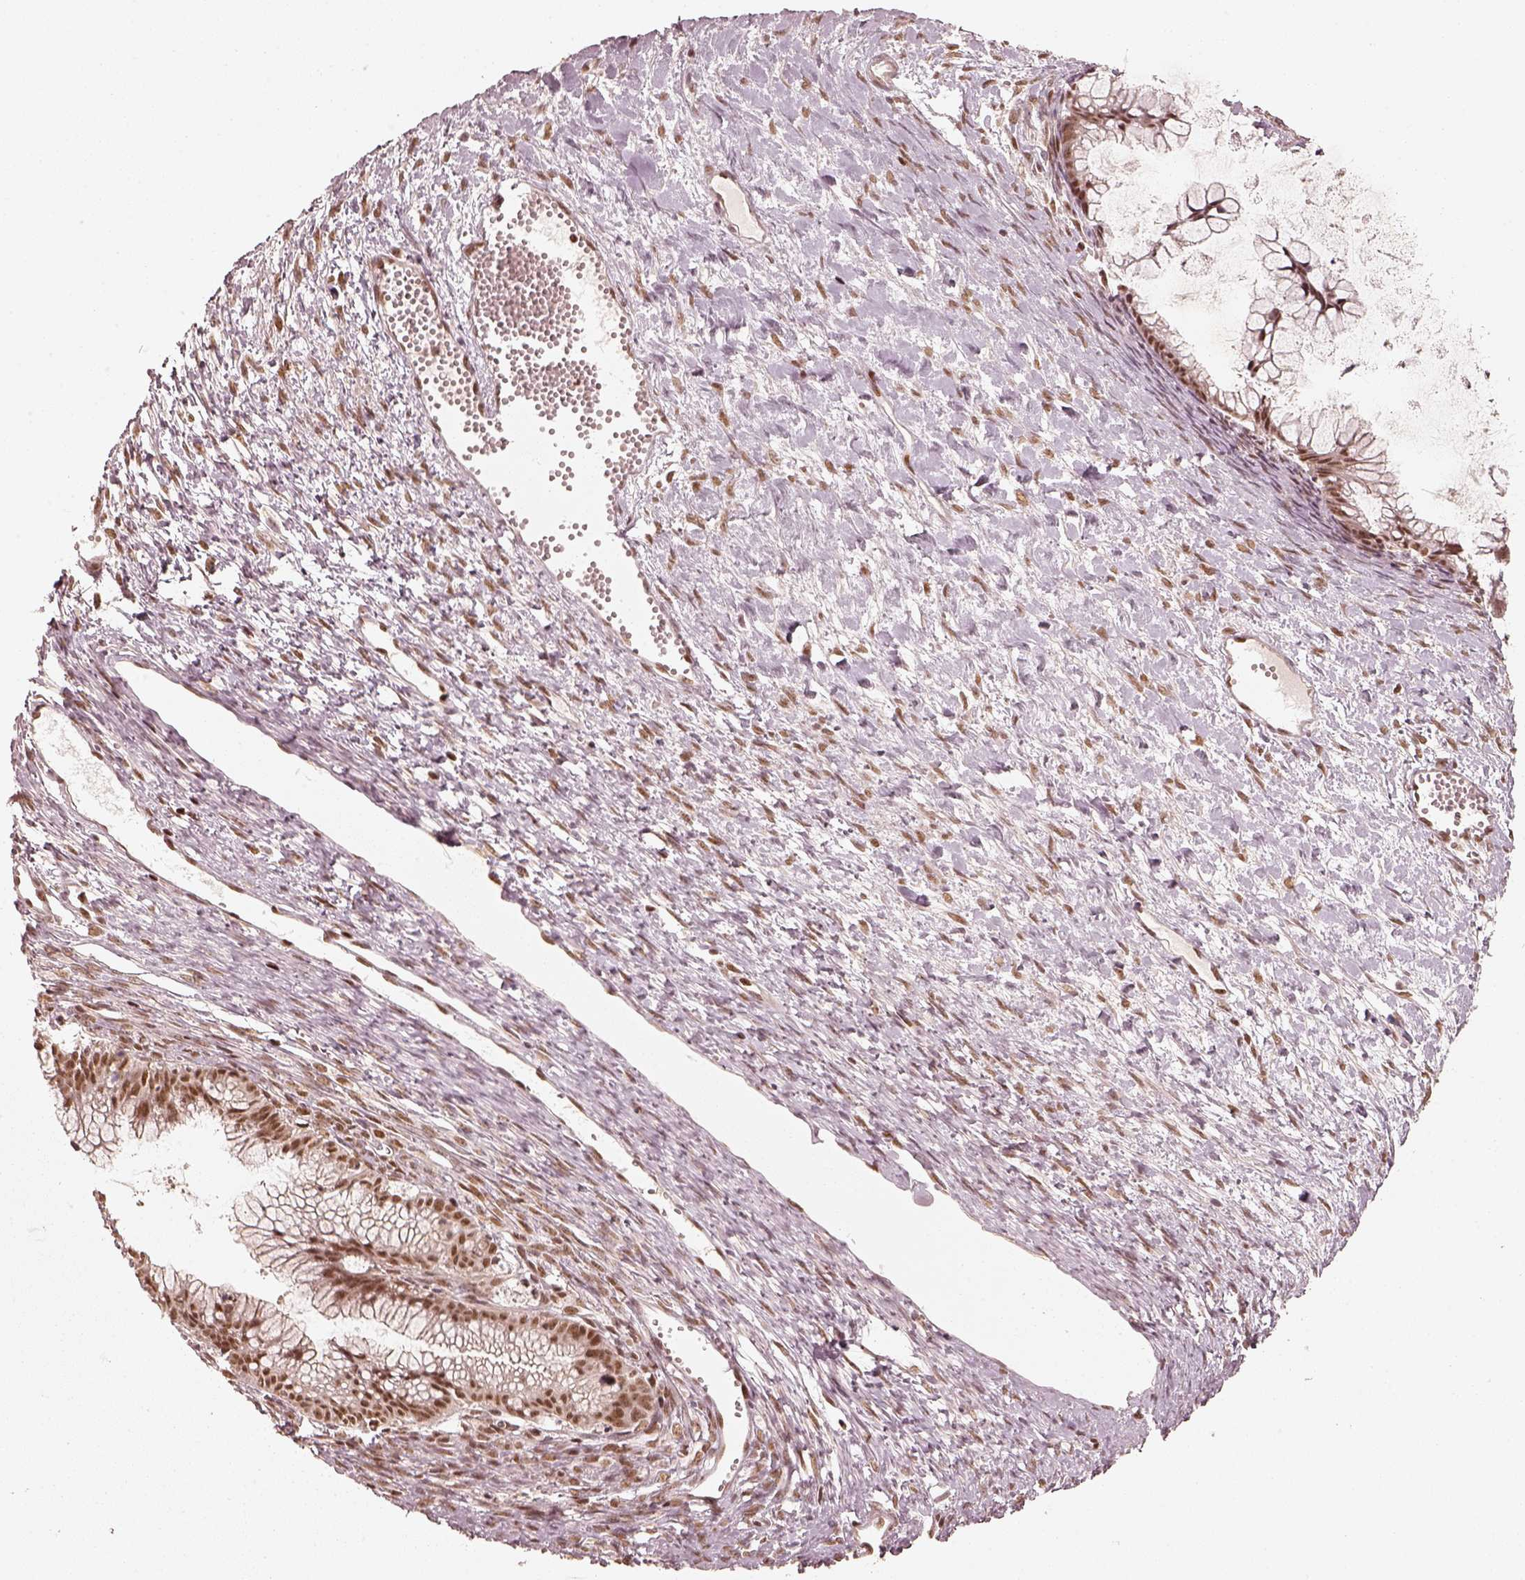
{"staining": {"intensity": "moderate", "quantity": ">75%", "location": "nuclear"}, "tissue": "ovarian cancer", "cell_type": "Tumor cells", "image_type": "cancer", "snomed": [{"axis": "morphology", "description": "Cystadenocarcinoma, mucinous, NOS"}, {"axis": "topography", "description": "Ovary"}], "caption": "Protein expression analysis of human ovarian mucinous cystadenocarcinoma reveals moderate nuclear expression in approximately >75% of tumor cells.", "gene": "GMEB2", "patient": {"sex": "female", "age": 41}}